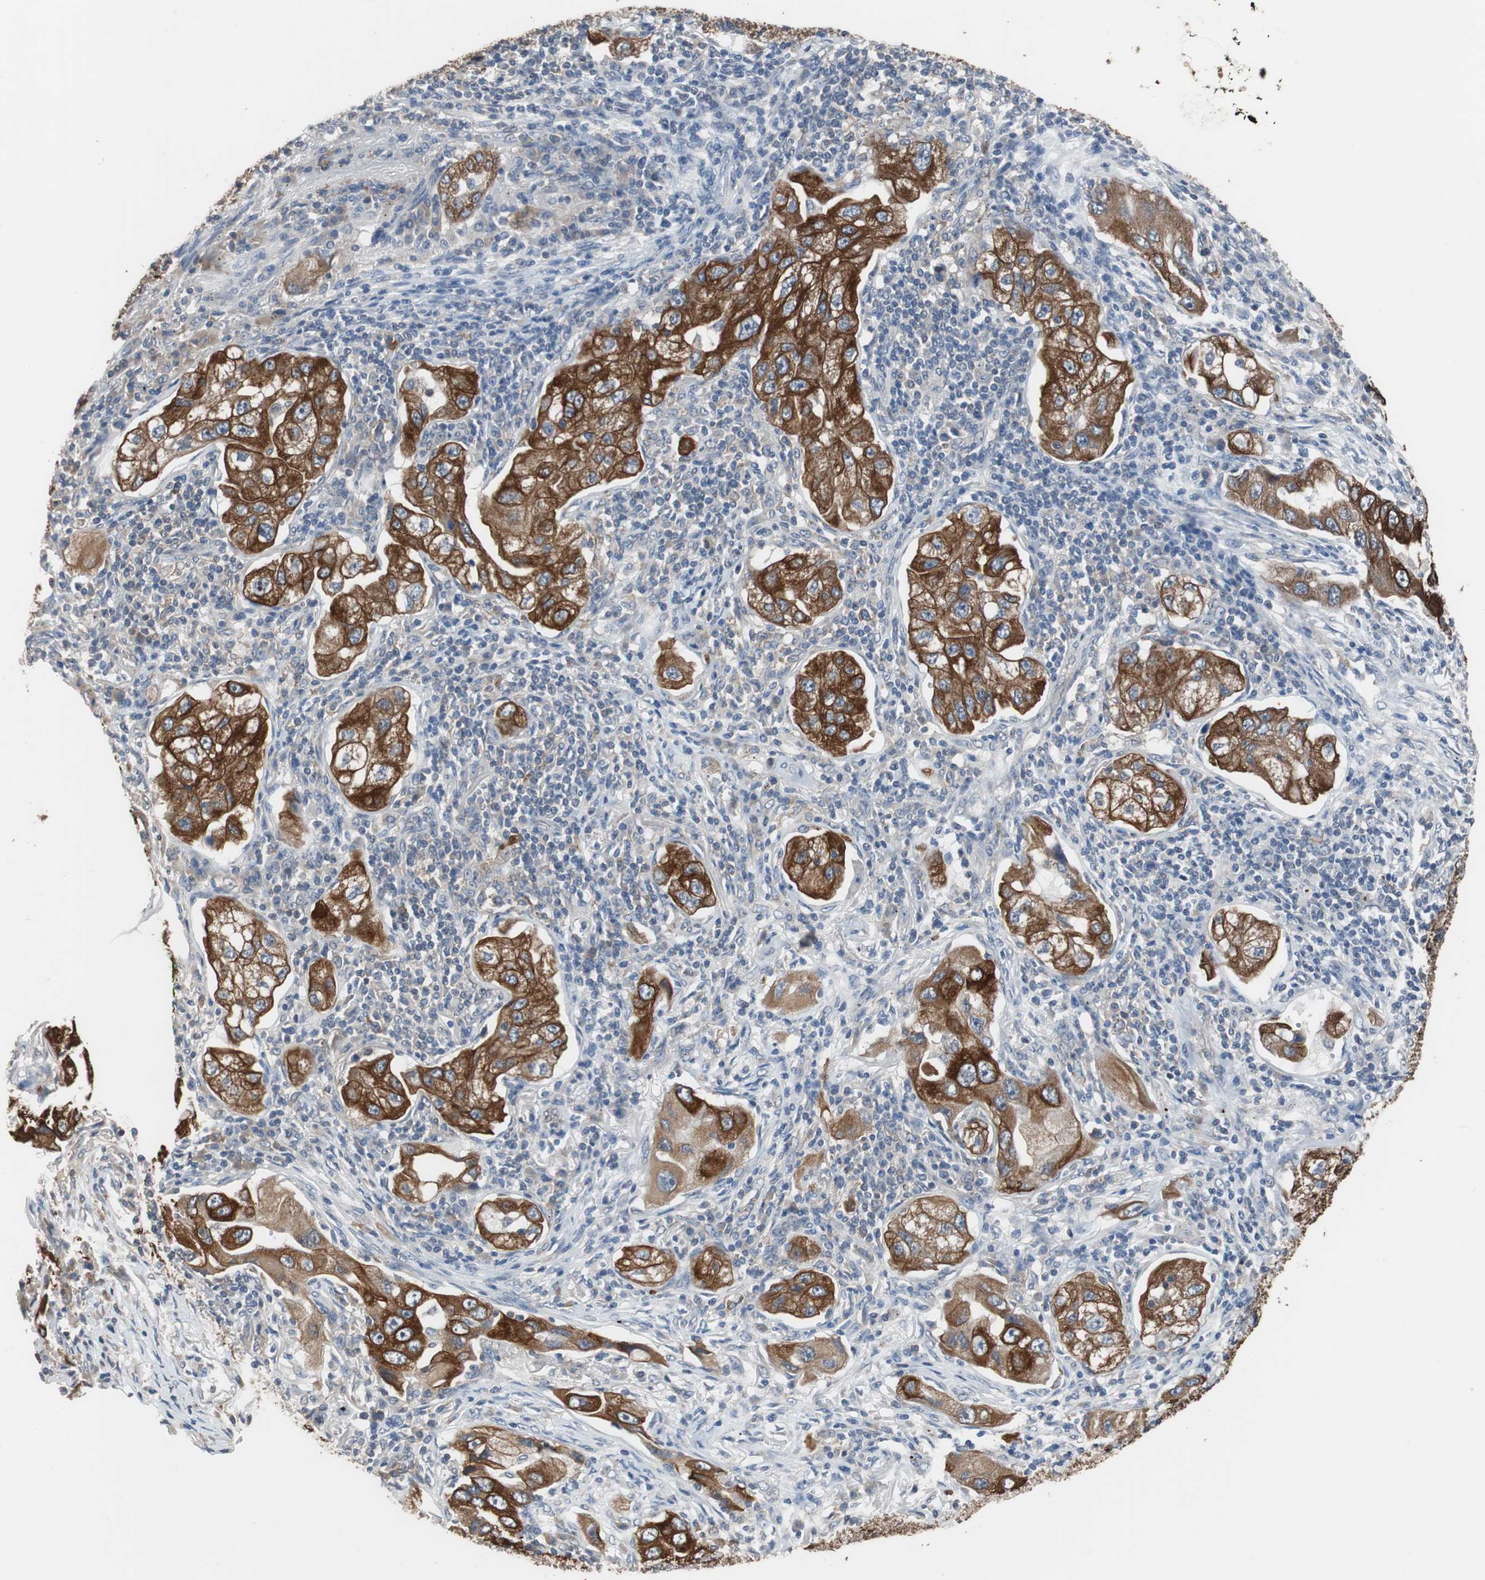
{"staining": {"intensity": "strong", "quantity": ">75%", "location": "cytoplasmic/membranous"}, "tissue": "lung cancer", "cell_type": "Tumor cells", "image_type": "cancer", "snomed": [{"axis": "morphology", "description": "Adenocarcinoma, NOS"}, {"axis": "topography", "description": "Lung"}], "caption": "High-magnification brightfield microscopy of adenocarcinoma (lung) stained with DAB (3,3'-diaminobenzidine) (brown) and counterstained with hematoxylin (blue). tumor cells exhibit strong cytoplasmic/membranous positivity is seen in approximately>75% of cells.", "gene": "USP10", "patient": {"sex": "female", "age": 65}}